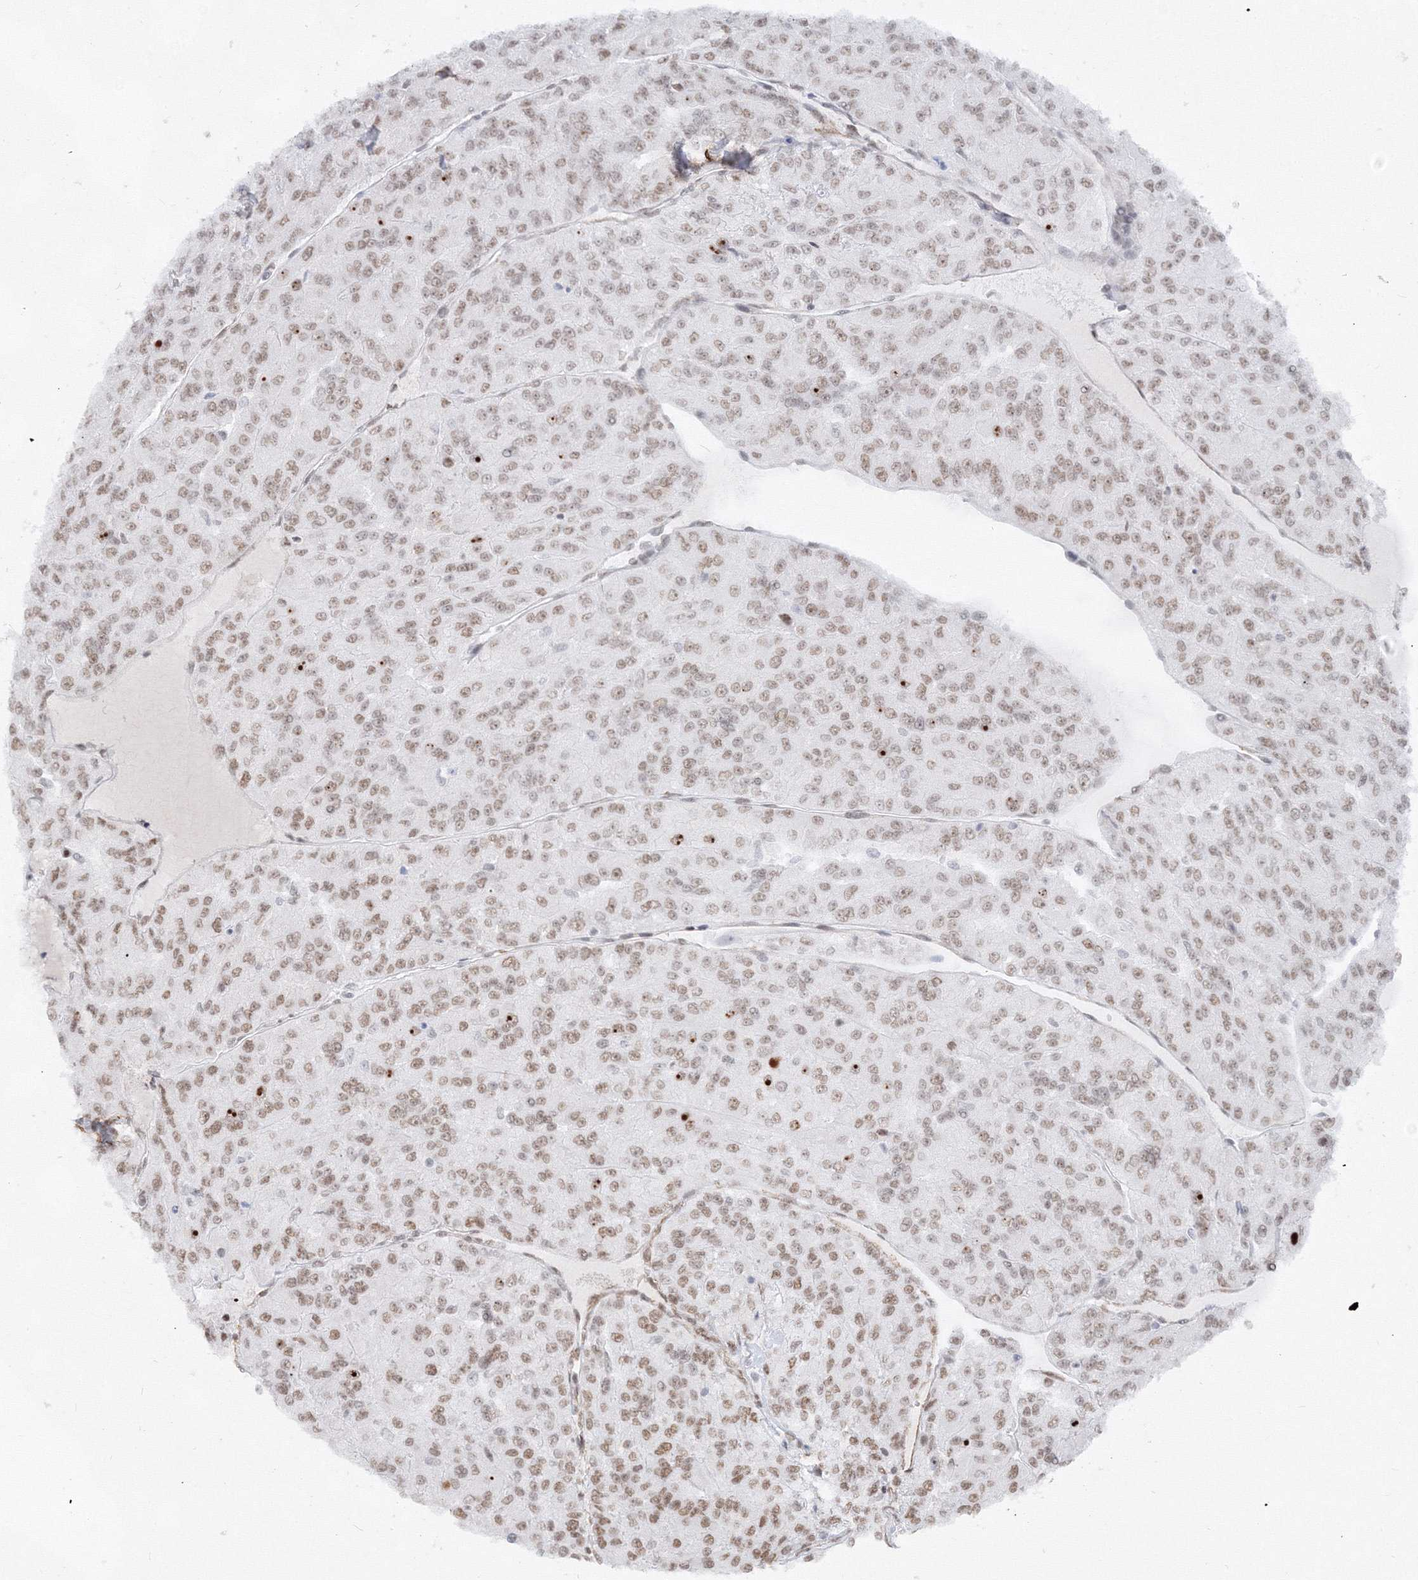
{"staining": {"intensity": "moderate", "quantity": ">75%", "location": "nuclear"}, "tissue": "renal cancer", "cell_type": "Tumor cells", "image_type": "cancer", "snomed": [{"axis": "morphology", "description": "Adenocarcinoma, NOS"}, {"axis": "topography", "description": "Kidney"}], "caption": "Protein analysis of renal cancer (adenocarcinoma) tissue displays moderate nuclear staining in about >75% of tumor cells. (Stains: DAB in brown, nuclei in blue, Microscopy: brightfield microscopy at high magnification).", "gene": "ZNF638", "patient": {"sex": "female", "age": 63}}